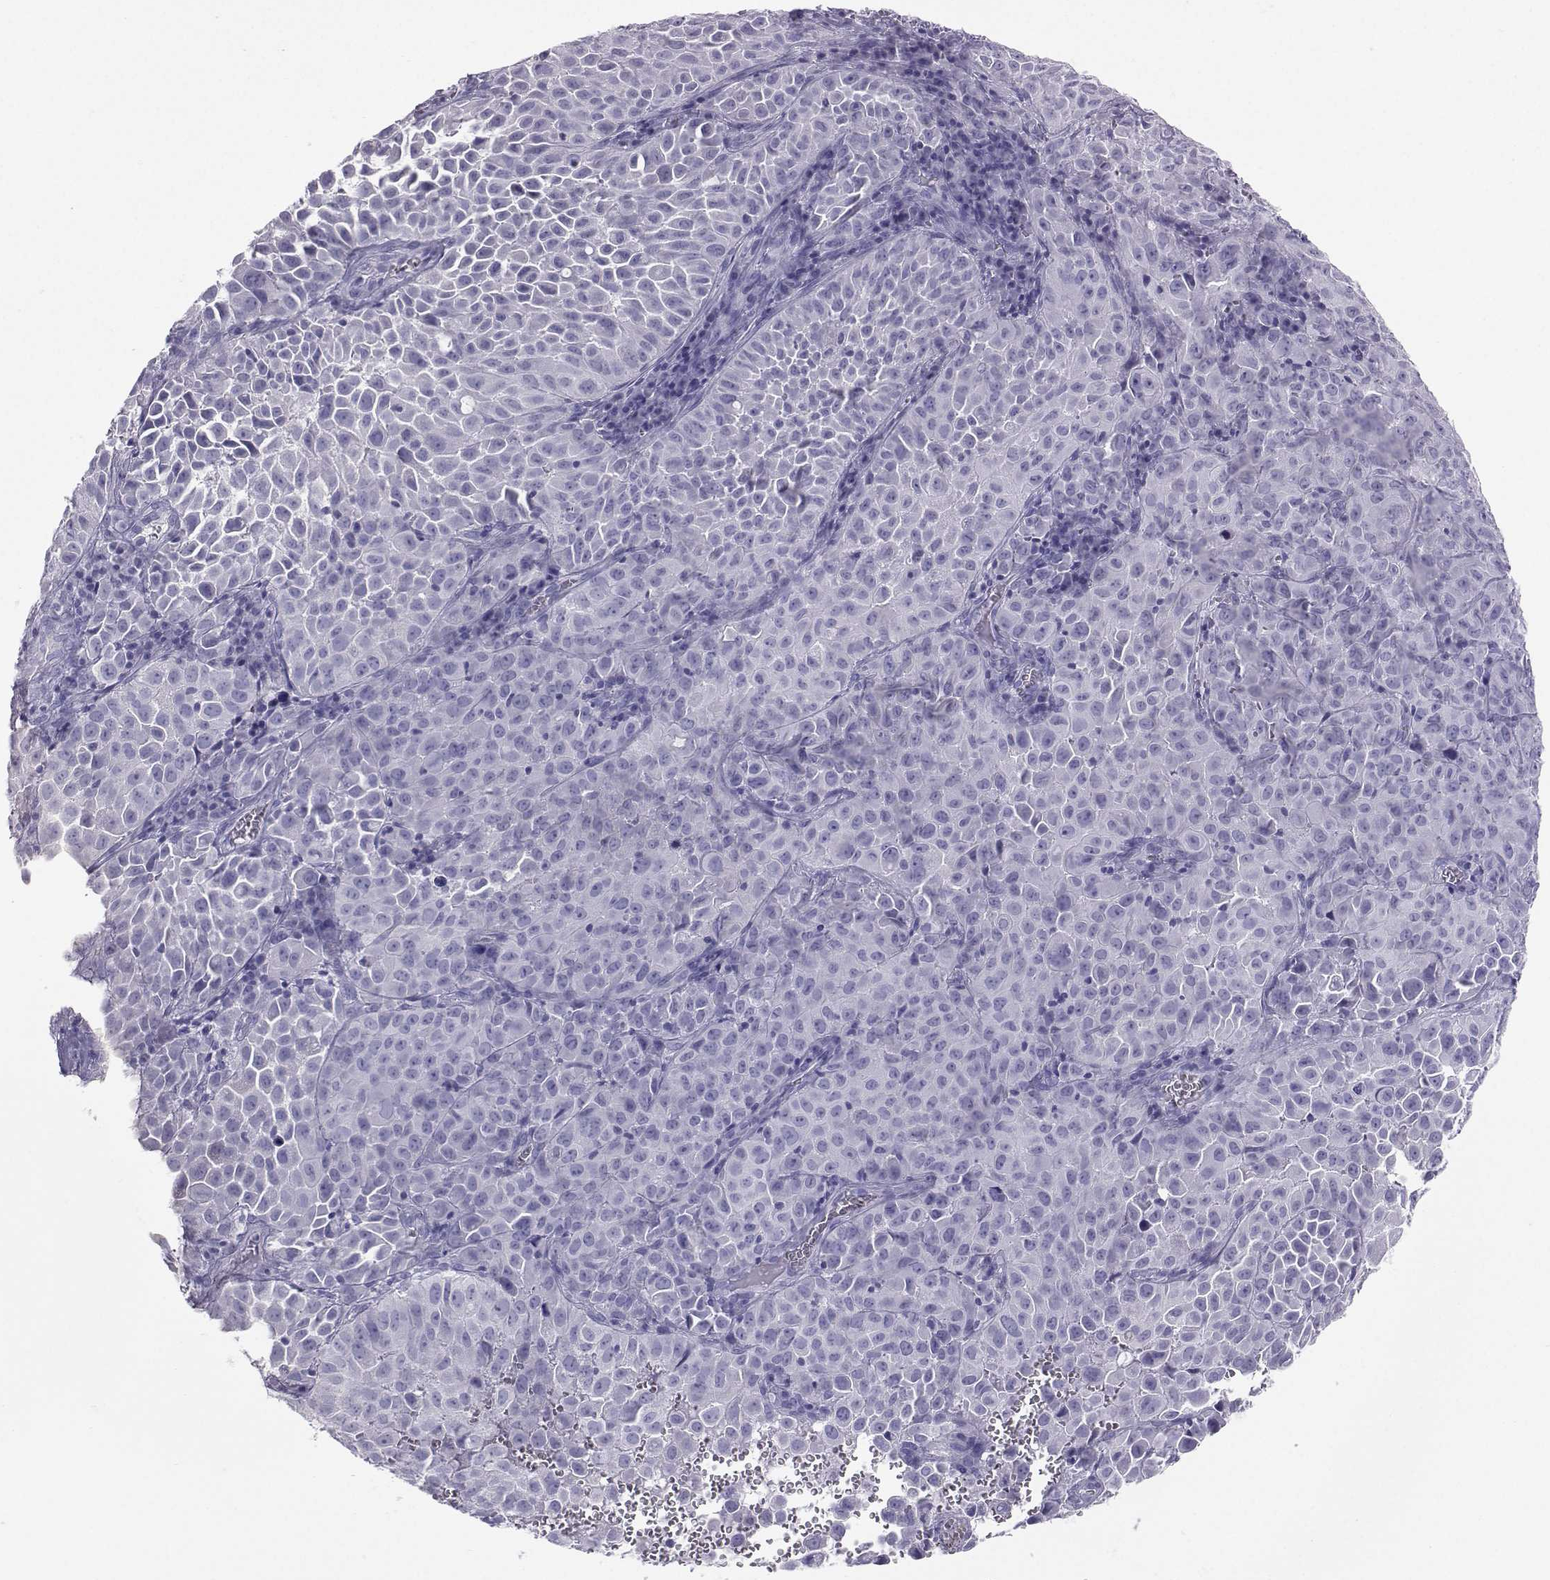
{"staining": {"intensity": "negative", "quantity": "none", "location": "none"}, "tissue": "cervical cancer", "cell_type": "Tumor cells", "image_type": "cancer", "snomed": [{"axis": "morphology", "description": "Squamous cell carcinoma, NOS"}, {"axis": "topography", "description": "Cervix"}], "caption": "Tumor cells show no significant positivity in cervical squamous cell carcinoma.", "gene": "PLIN4", "patient": {"sex": "female", "age": 55}}